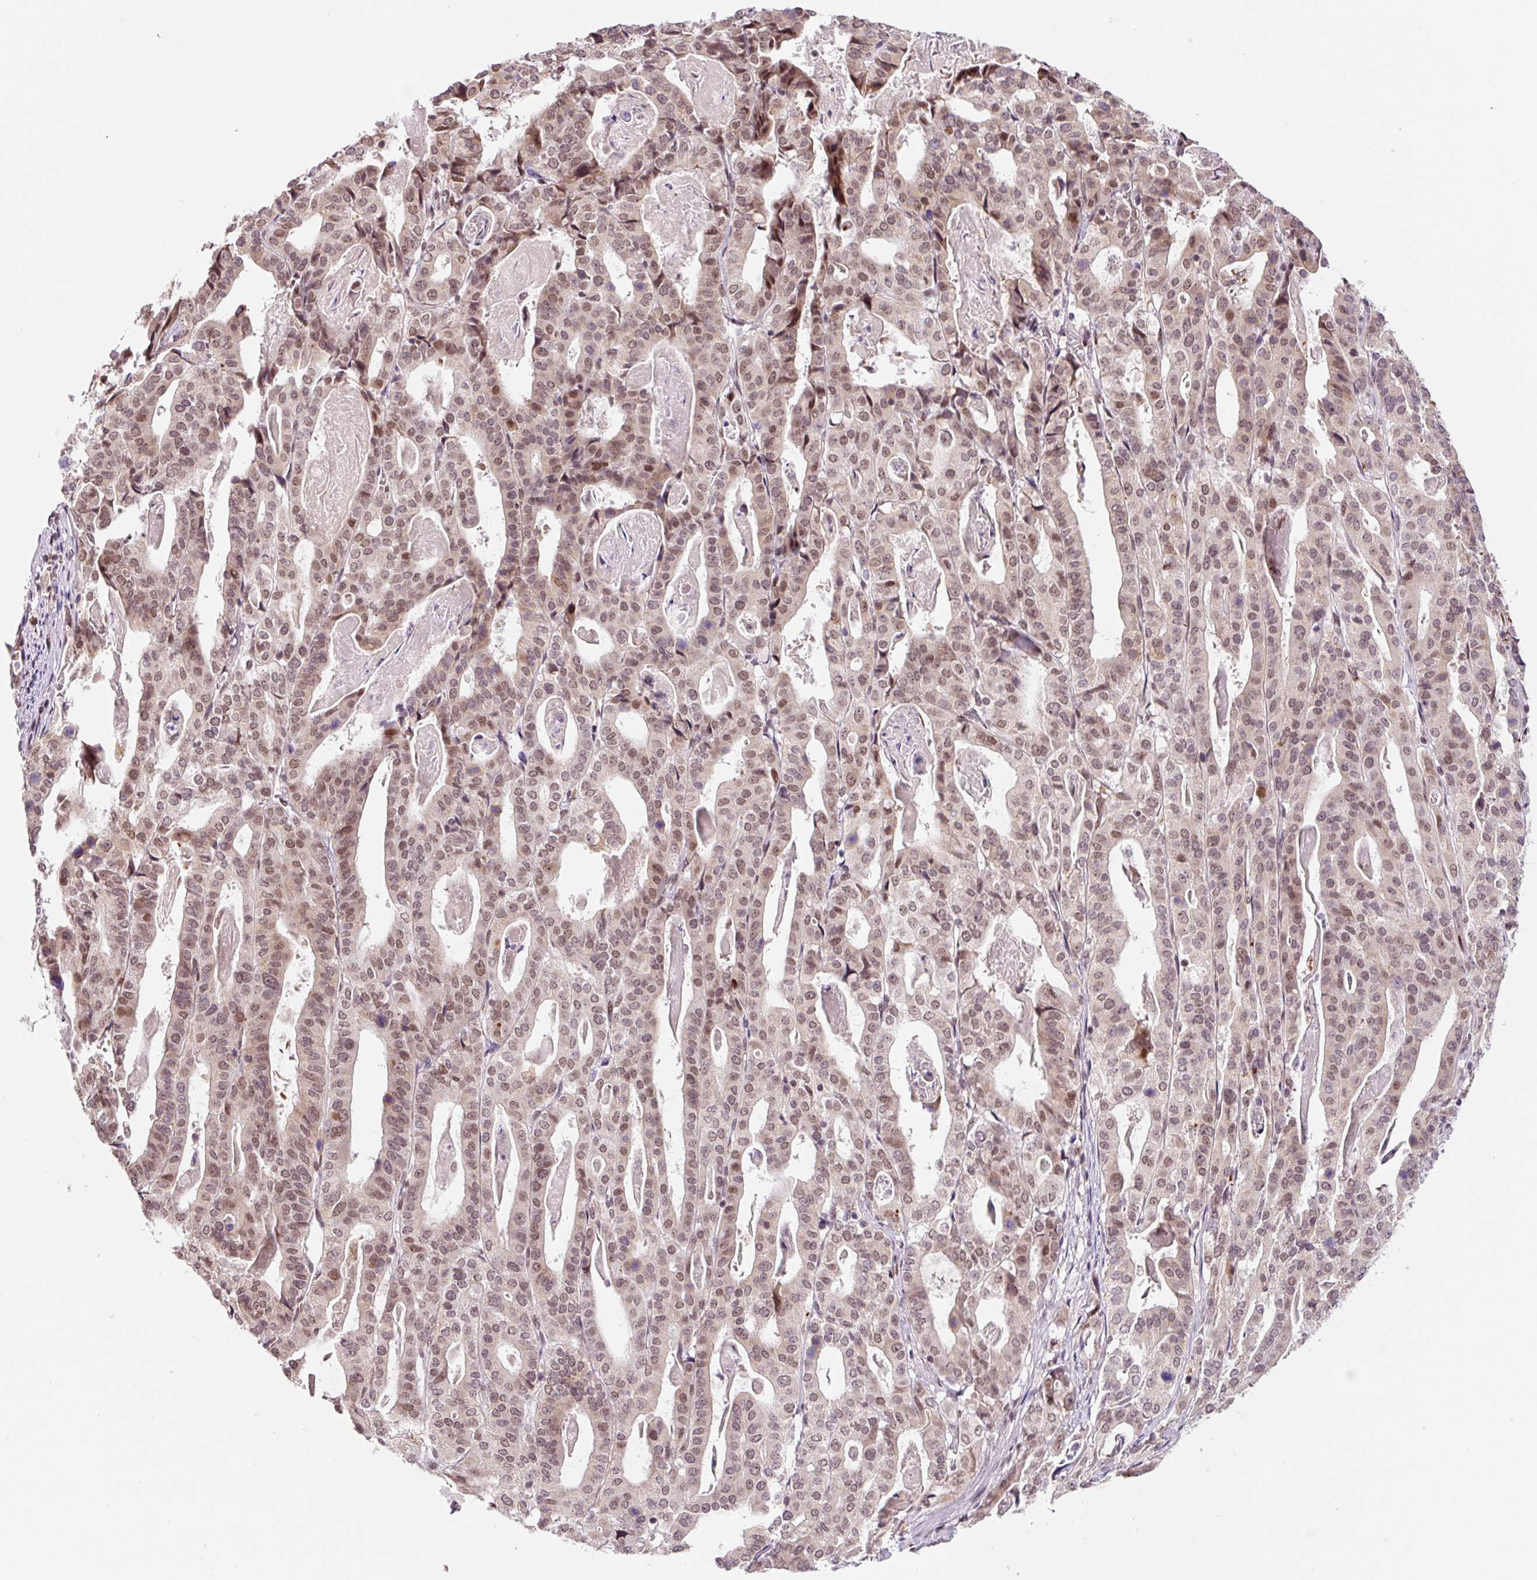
{"staining": {"intensity": "moderate", "quantity": ">75%", "location": "nuclear"}, "tissue": "stomach cancer", "cell_type": "Tumor cells", "image_type": "cancer", "snomed": [{"axis": "morphology", "description": "Adenocarcinoma, NOS"}, {"axis": "topography", "description": "Stomach"}], "caption": "Stomach adenocarcinoma stained with DAB immunohistochemistry (IHC) displays medium levels of moderate nuclear staining in about >75% of tumor cells.", "gene": "CCNL2", "patient": {"sex": "male", "age": 48}}